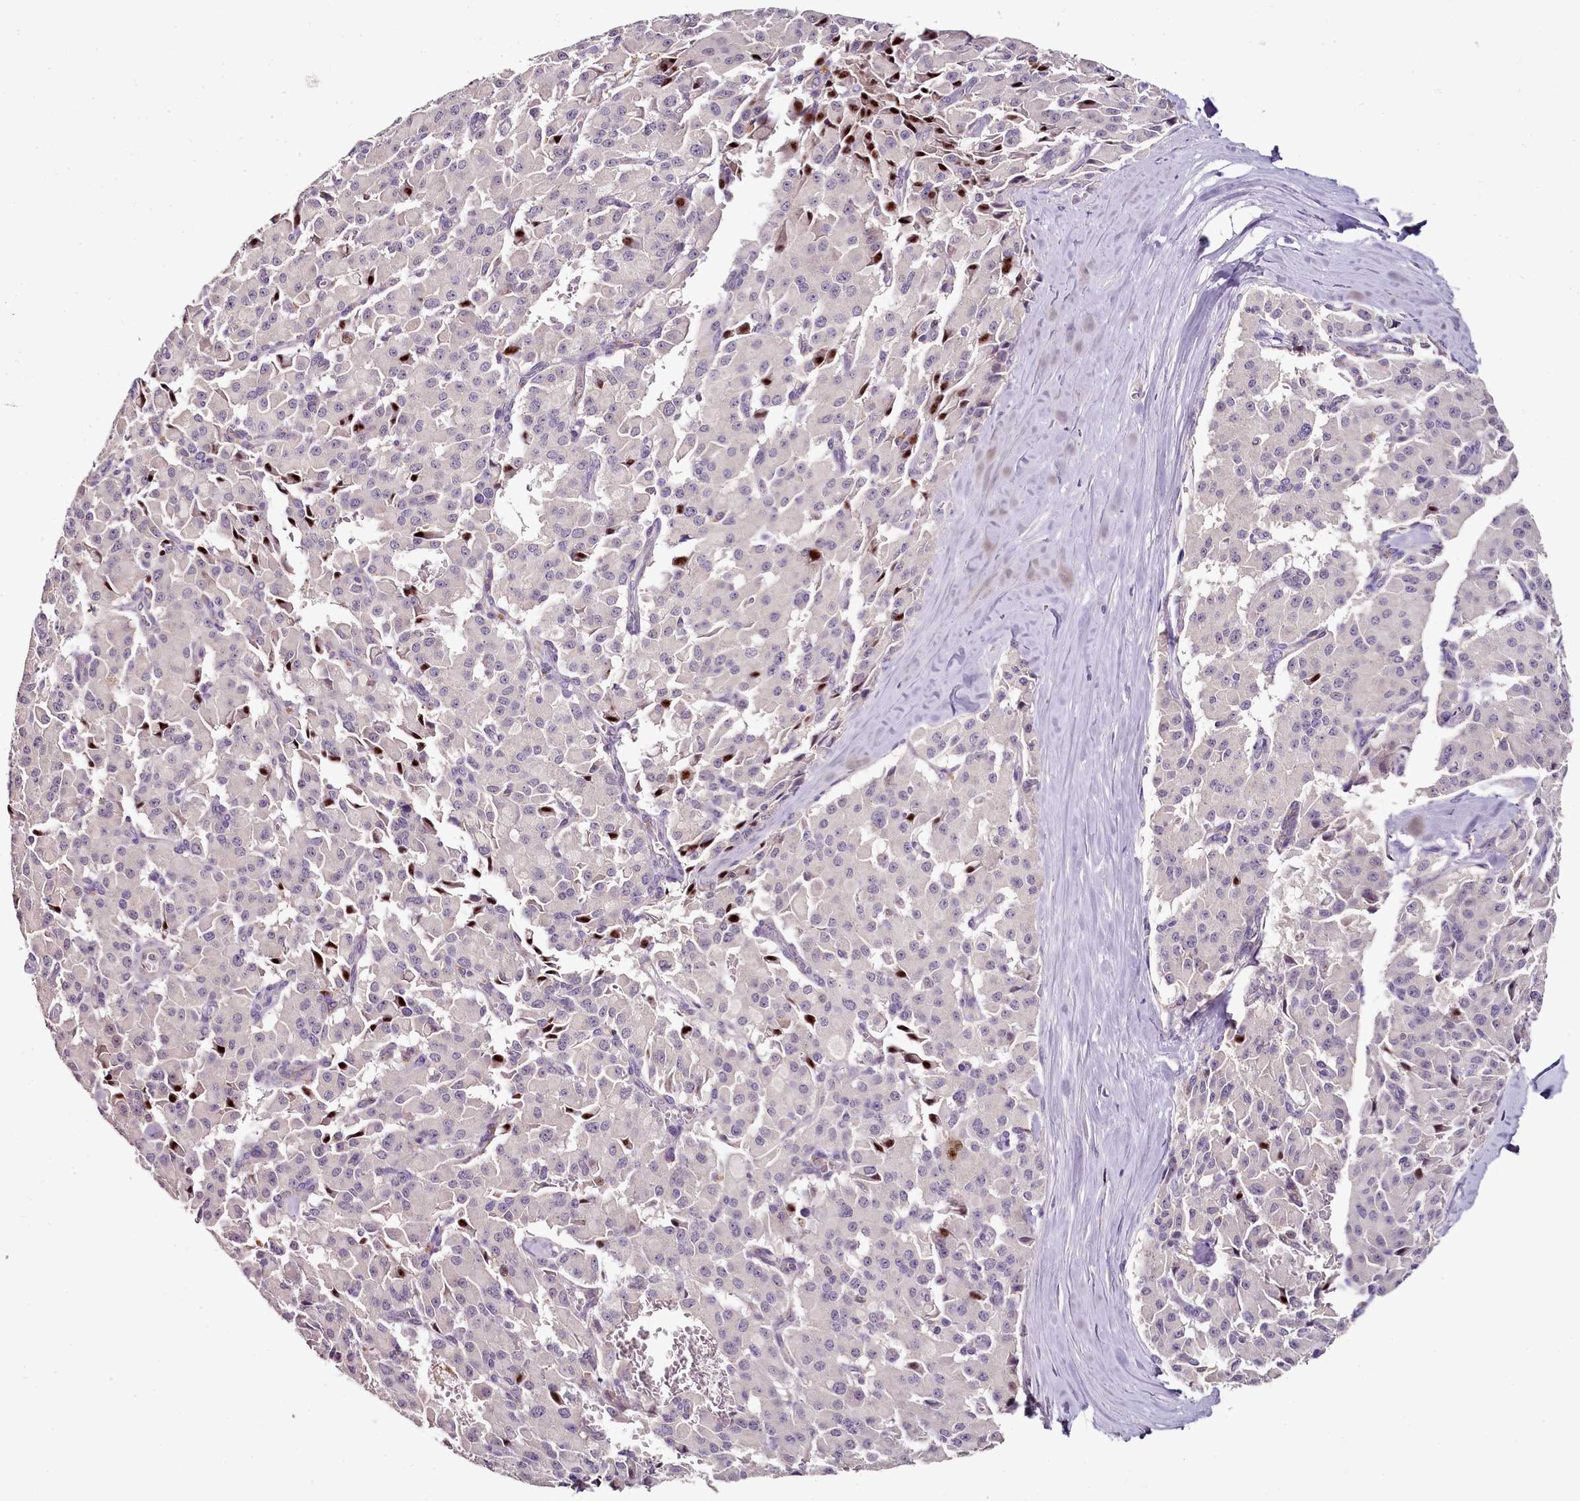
{"staining": {"intensity": "moderate", "quantity": "<25%", "location": "nuclear"}, "tissue": "pancreatic cancer", "cell_type": "Tumor cells", "image_type": "cancer", "snomed": [{"axis": "morphology", "description": "Adenocarcinoma, NOS"}, {"axis": "topography", "description": "Pancreas"}], "caption": "IHC photomicrograph of neoplastic tissue: pancreatic cancer stained using IHC displays low levels of moderate protein expression localized specifically in the nuclear of tumor cells, appearing as a nuclear brown color.", "gene": "ACSS1", "patient": {"sex": "male", "age": 65}}